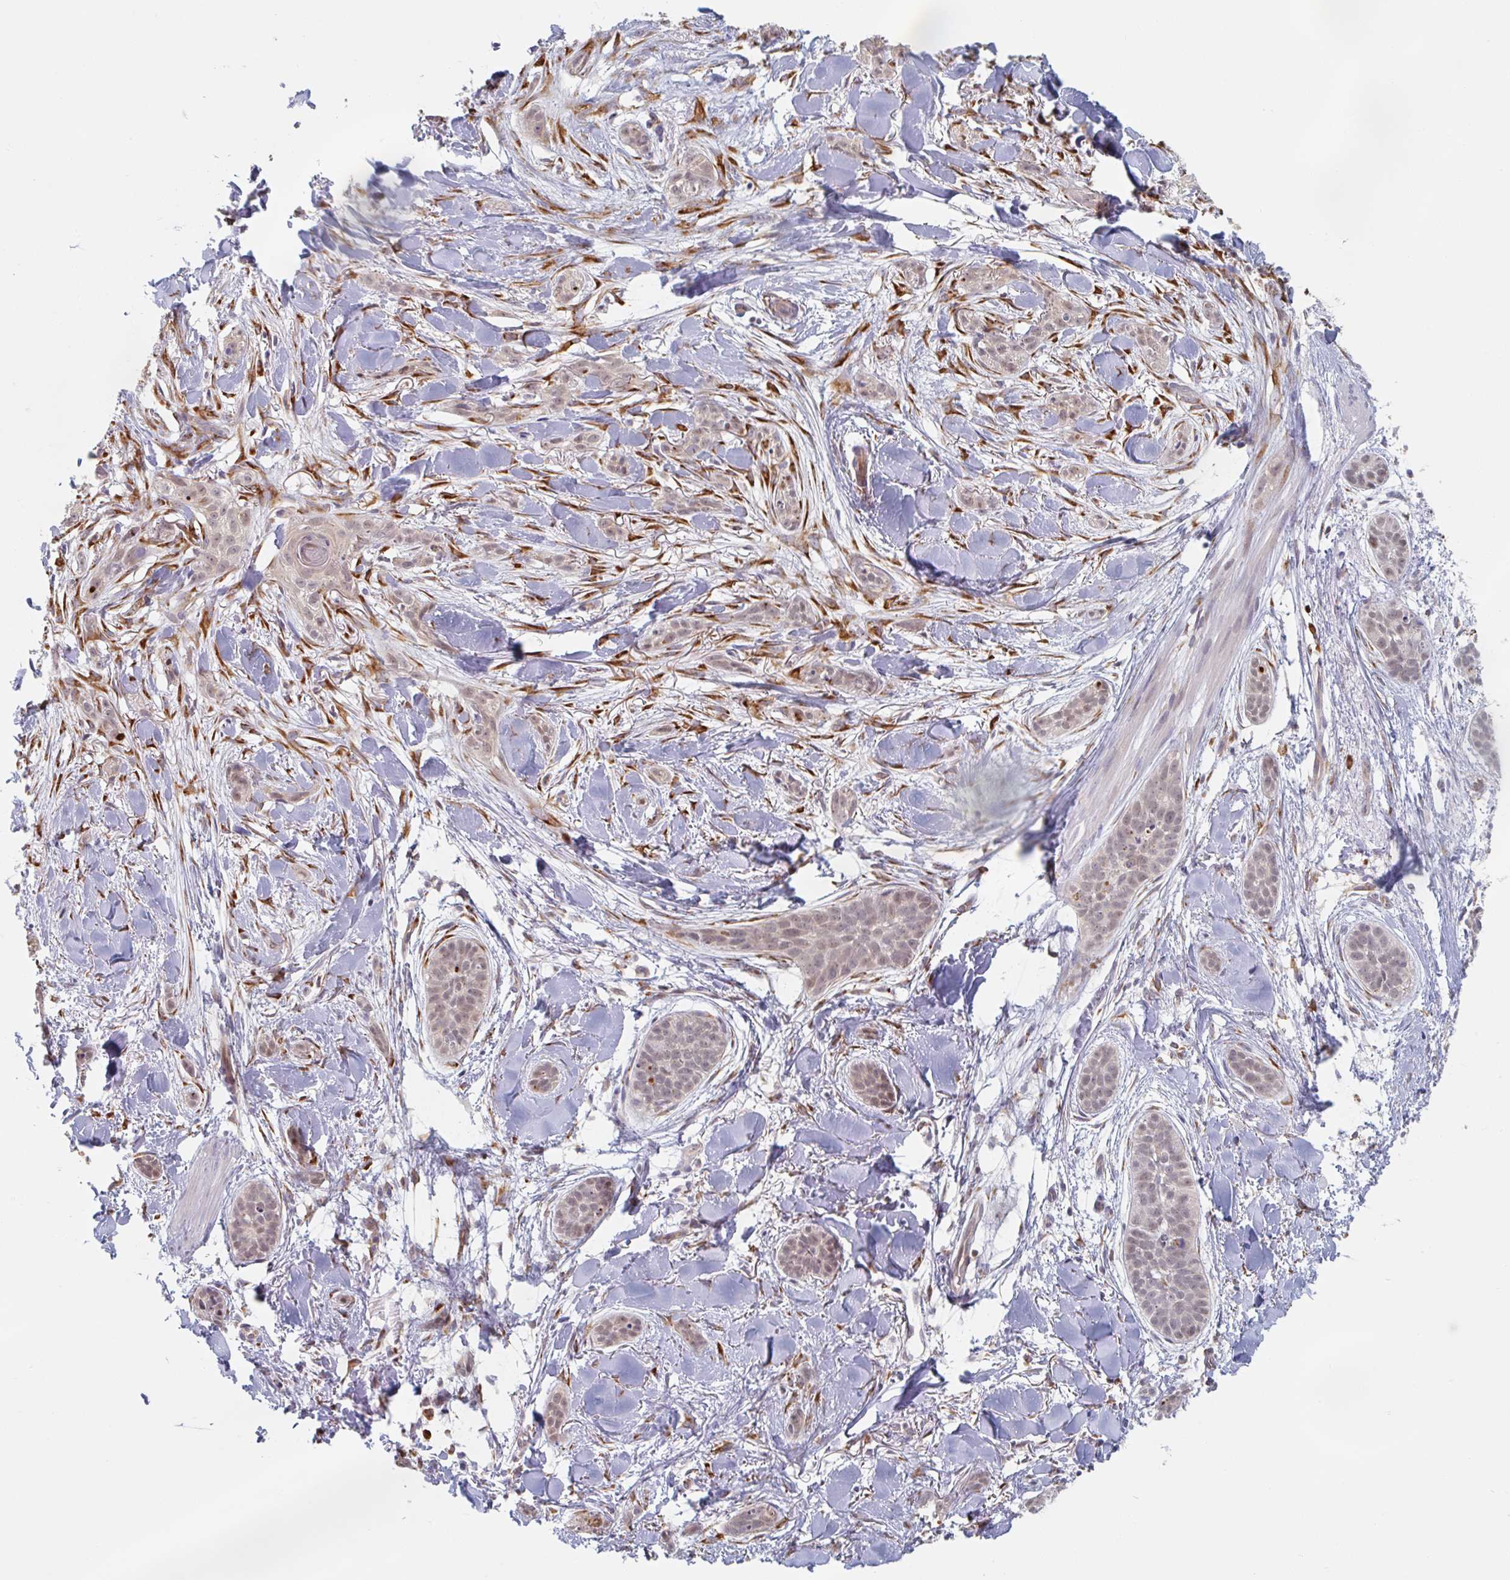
{"staining": {"intensity": "weak", "quantity": "<25%", "location": "nuclear"}, "tissue": "skin cancer", "cell_type": "Tumor cells", "image_type": "cancer", "snomed": [{"axis": "morphology", "description": "Basal cell carcinoma"}, {"axis": "topography", "description": "Skin"}], "caption": "Immunohistochemical staining of basal cell carcinoma (skin) demonstrates no significant staining in tumor cells.", "gene": "TRAPPC10", "patient": {"sex": "male", "age": 52}}